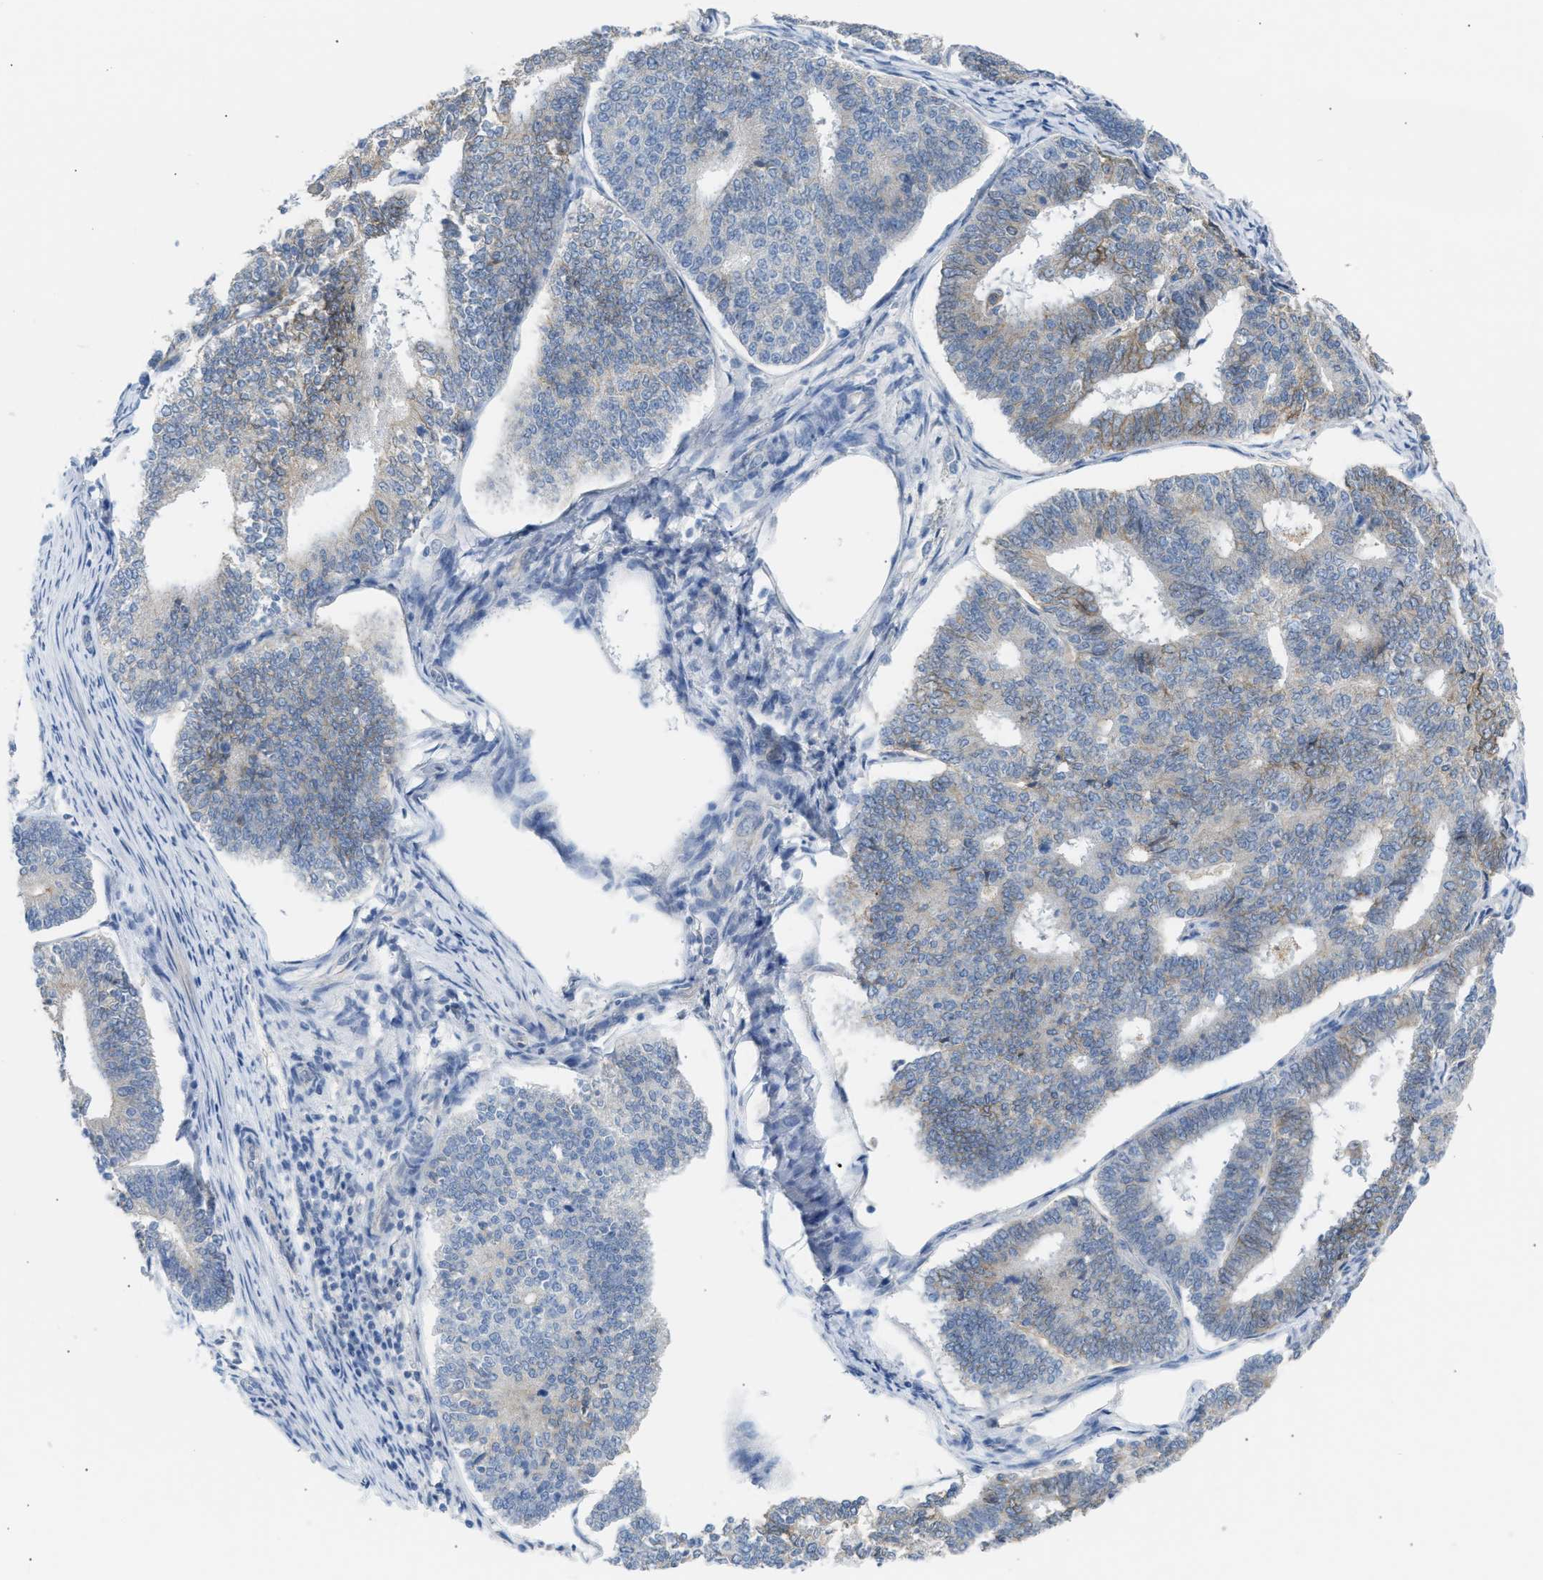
{"staining": {"intensity": "weak", "quantity": "<25%", "location": "cytoplasmic/membranous"}, "tissue": "endometrial cancer", "cell_type": "Tumor cells", "image_type": "cancer", "snomed": [{"axis": "morphology", "description": "Adenocarcinoma, NOS"}, {"axis": "topography", "description": "Endometrium"}], "caption": "DAB (3,3'-diaminobenzidine) immunohistochemical staining of adenocarcinoma (endometrial) reveals no significant positivity in tumor cells. The staining was performed using DAB to visualize the protein expression in brown, while the nuclei were stained in blue with hematoxylin (Magnification: 20x).", "gene": "ERBB2", "patient": {"sex": "female", "age": 70}}